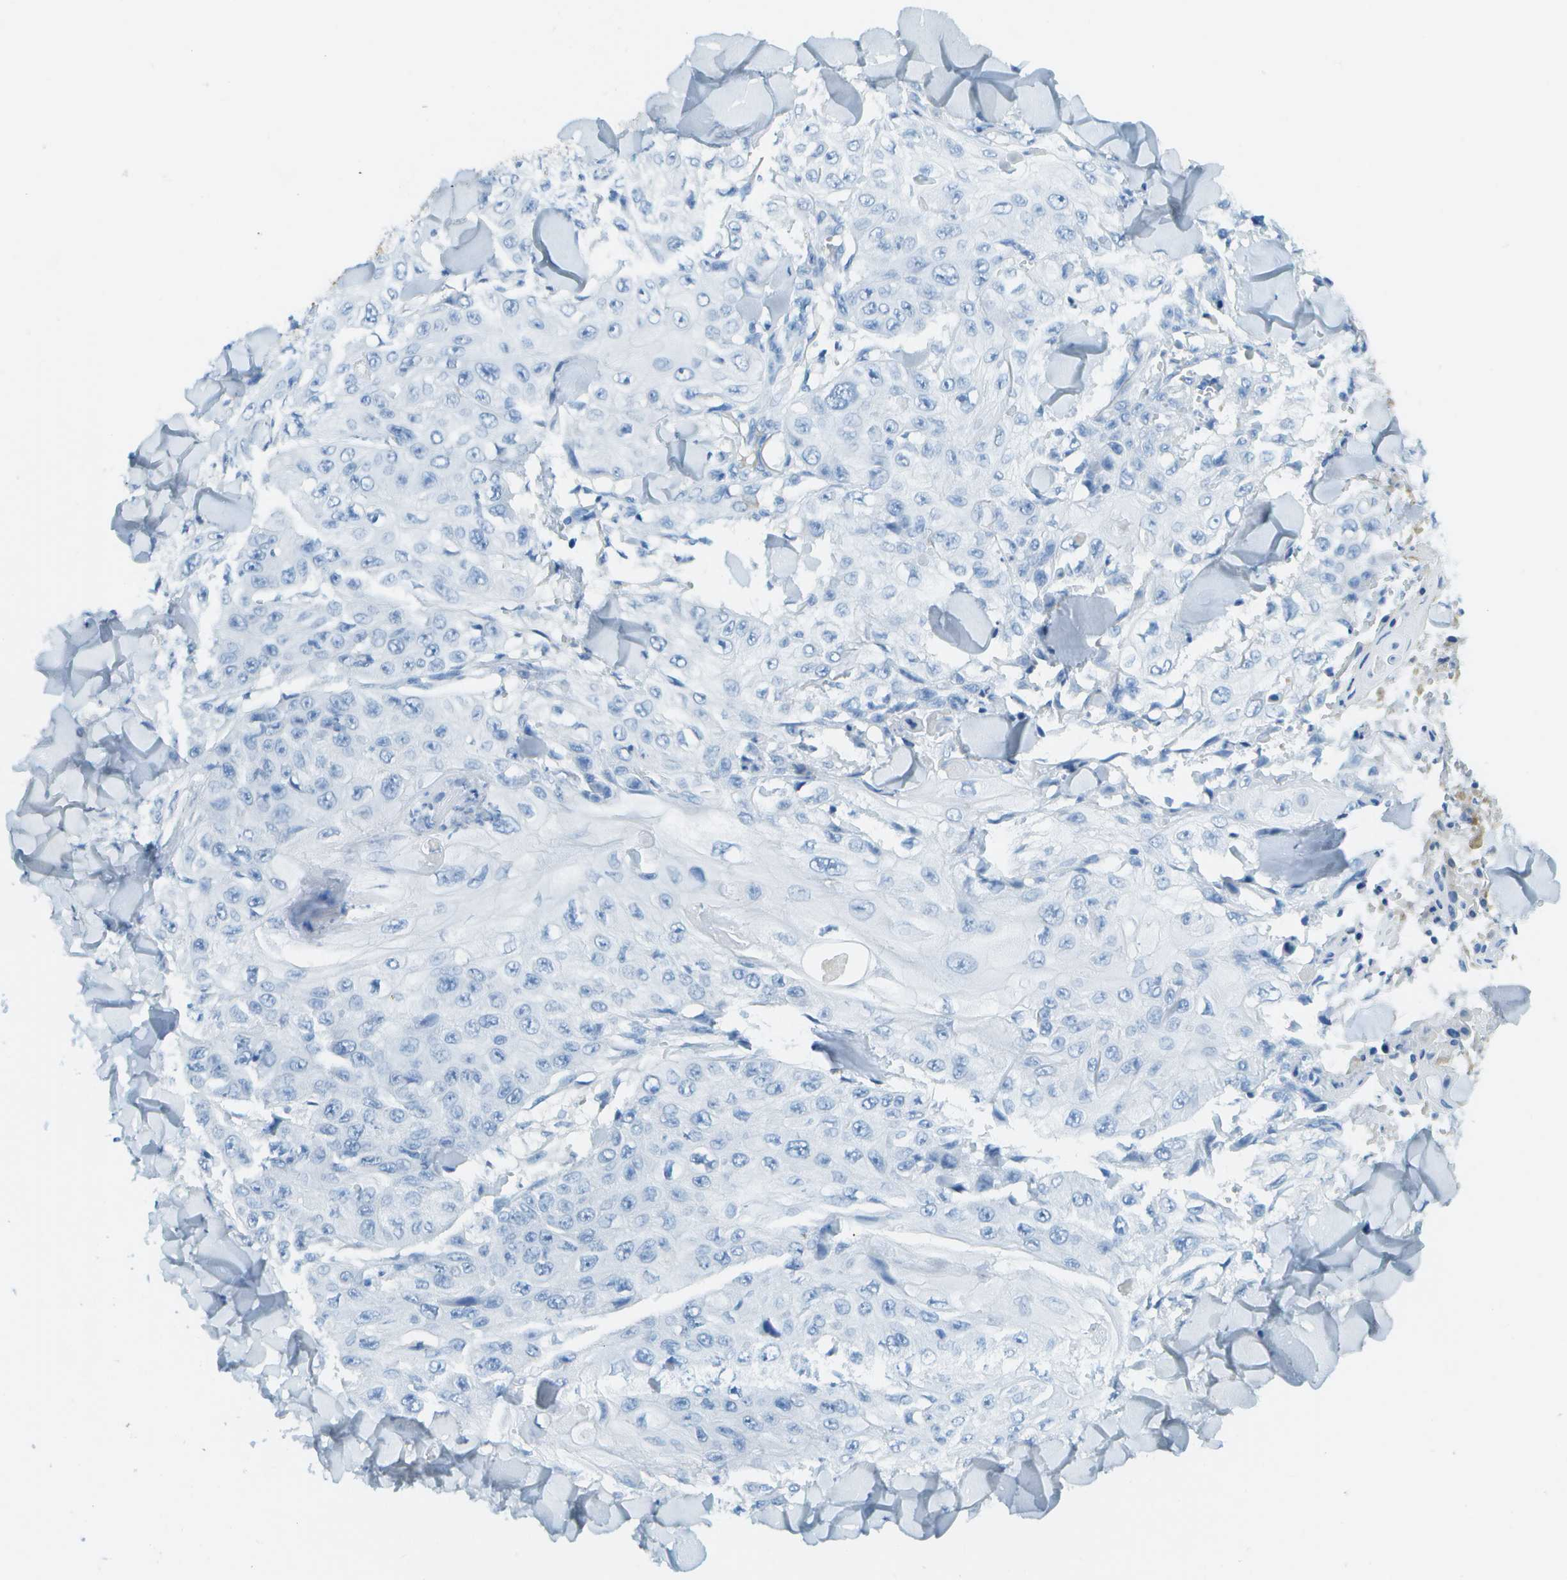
{"staining": {"intensity": "negative", "quantity": "none", "location": "none"}, "tissue": "skin cancer", "cell_type": "Tumor cells", "image_type": "cancer", "snomed": [{"axis": "morphology", "description": "Squamous cell carcinoma, NOS"}, {"axis": "topography", "description": "Skin"}], "caption": "High magnification brightfield microscopy of squamous cell carcinoma (skin) stained with DAB (3,3'-diaminobenzidine) (brown) and counterstained with hematoxylin (blue): tumor cells show no significant positivity.", "gene": "C1S", "patient": {"sex": "male", "age": 86}}